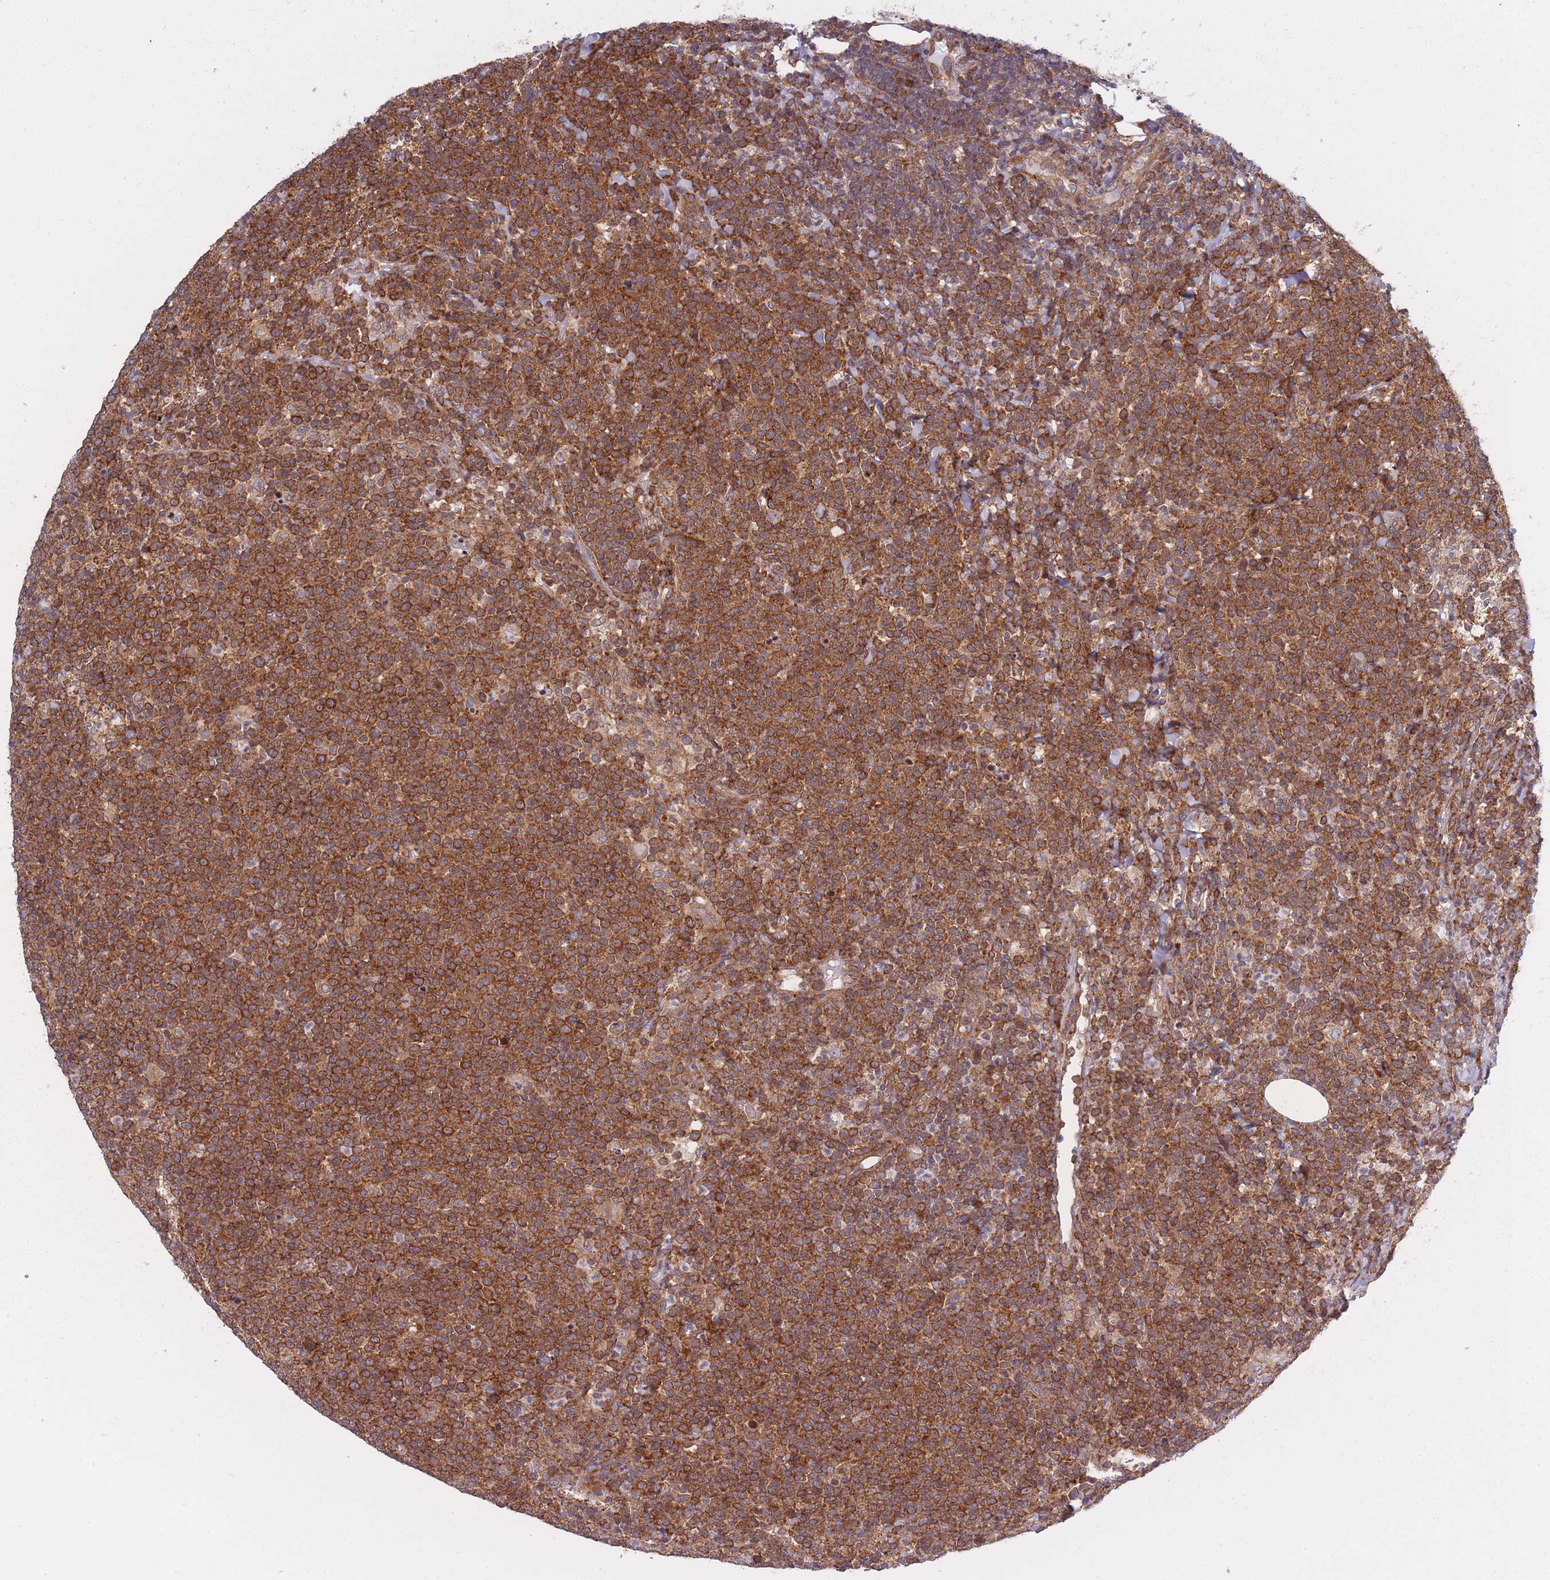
{"staining": {"intensity": "strong", "quantity": ">75%", "location": "cytoplasmic/membranous"}, "tissue": "lymphoma", "cell_type": "Tumor cells", "image_type": "cancer", "snomed": [{"axis": "morphology", "description": "Malignant lymphoma, non-Hodgkin's type, High grade"}, {"axis": "topography", "description": "Lymph node"}], "caption": "Protein staining shows strong cytoplasmic/membranous staining in approximately >75% of tumor cells in high-grade malignant lymphoma, non-Hodgkin's type.", "gene": "CCDC124", "patient": {"sex": "male", "age": 61}}